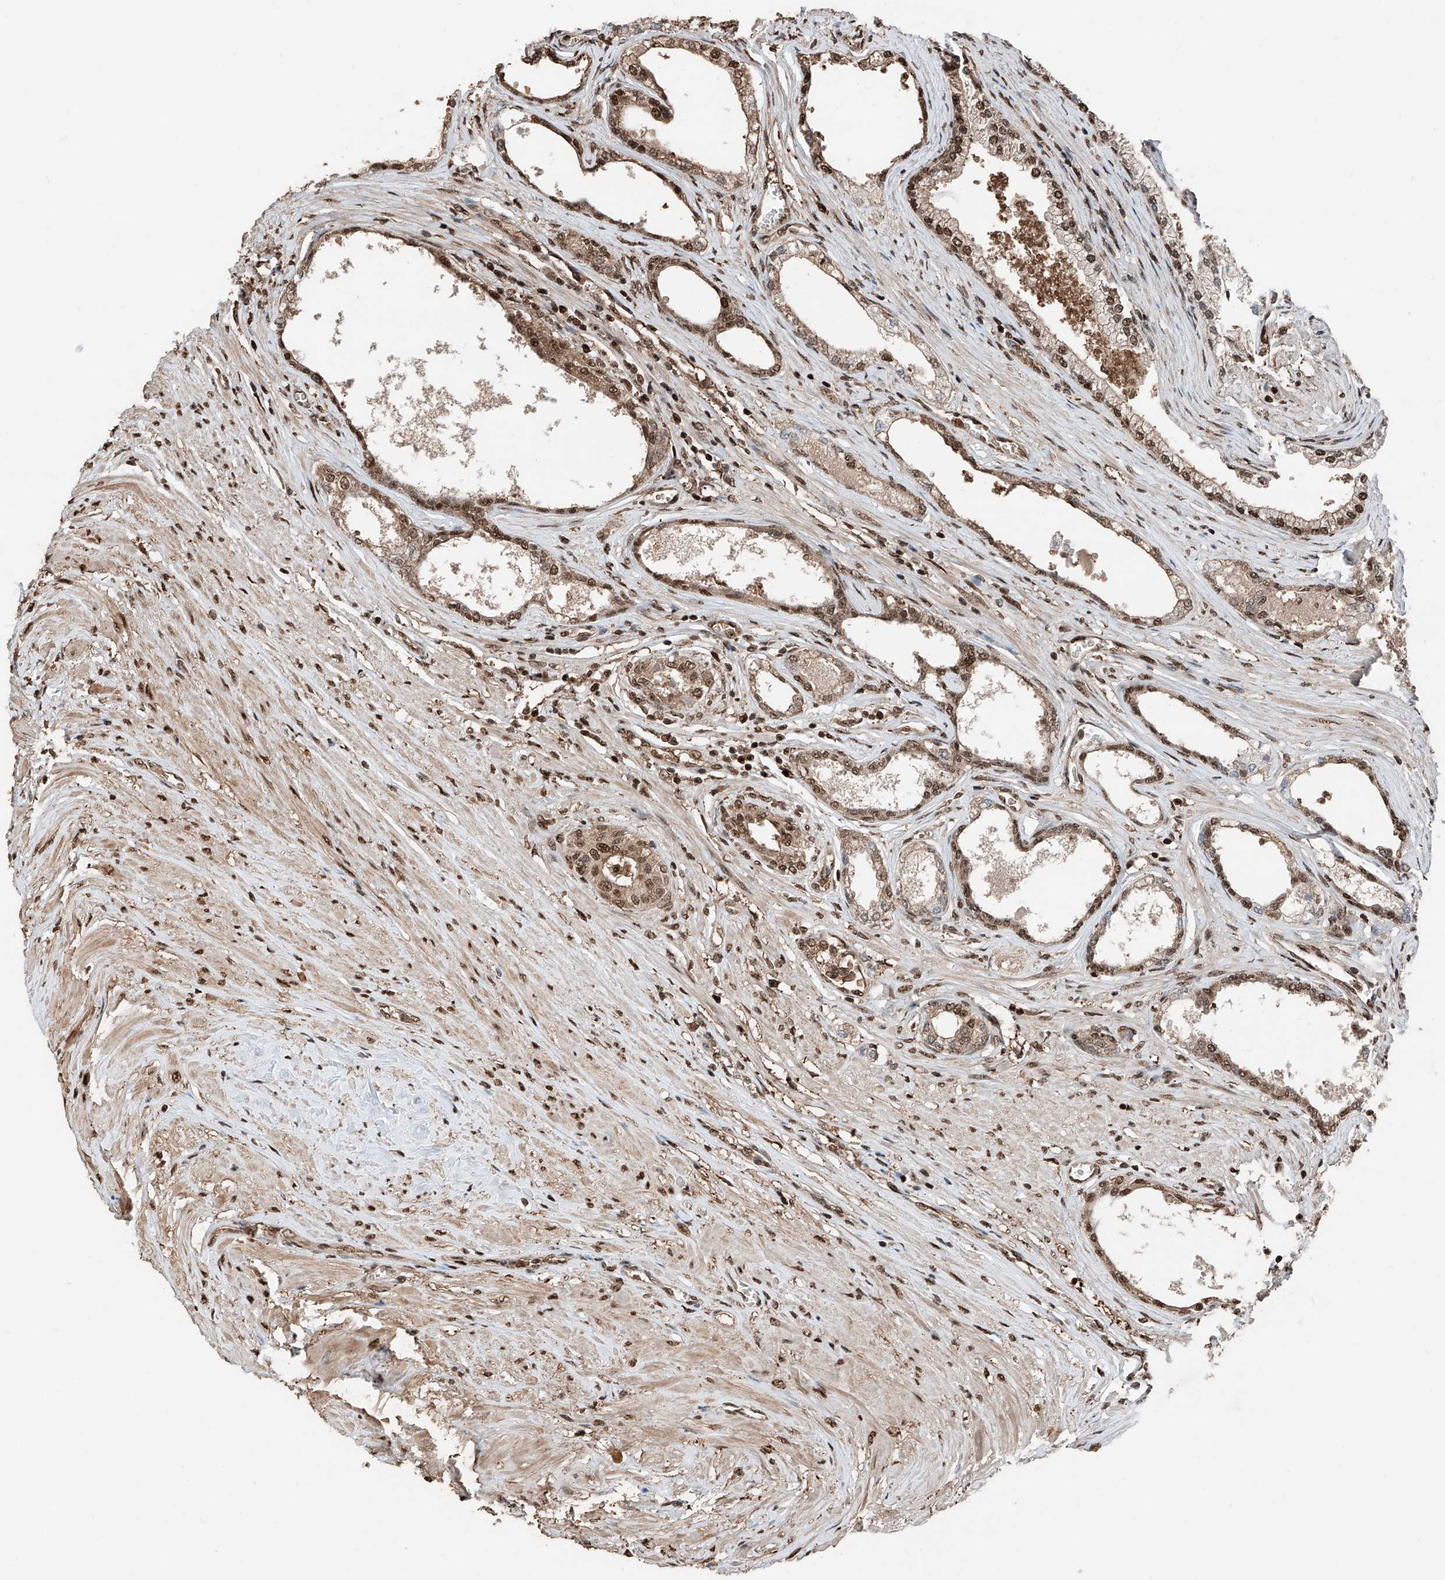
{"staining": {"intensity": "moderate", "quantity": ">75%", "location": "cytoplasmic/membranous,nuclear"}, "tissue": "prostate", "cell_type": "Glandular cells", "image_type": "normal", "snomed": [{"axis": "morphology", "description": "Normal tissue, NOS"}, {"axis": "morphology", "description": "Urothelial carcinoma, Low grade"}, {"axis": "topography", "description": "Urinary bladder"}, {"axis": "topography", "description": "Prostate"}], "caption": "A high-resolution image shows immunohistochemistry staining of benign prostate, which exhibits moderate cytoplasmic/membranous,nuclear staining in approximately >75% of glandular cells.", "gene": "RMND1", "patient": {"sex": "male", "age": 60}}